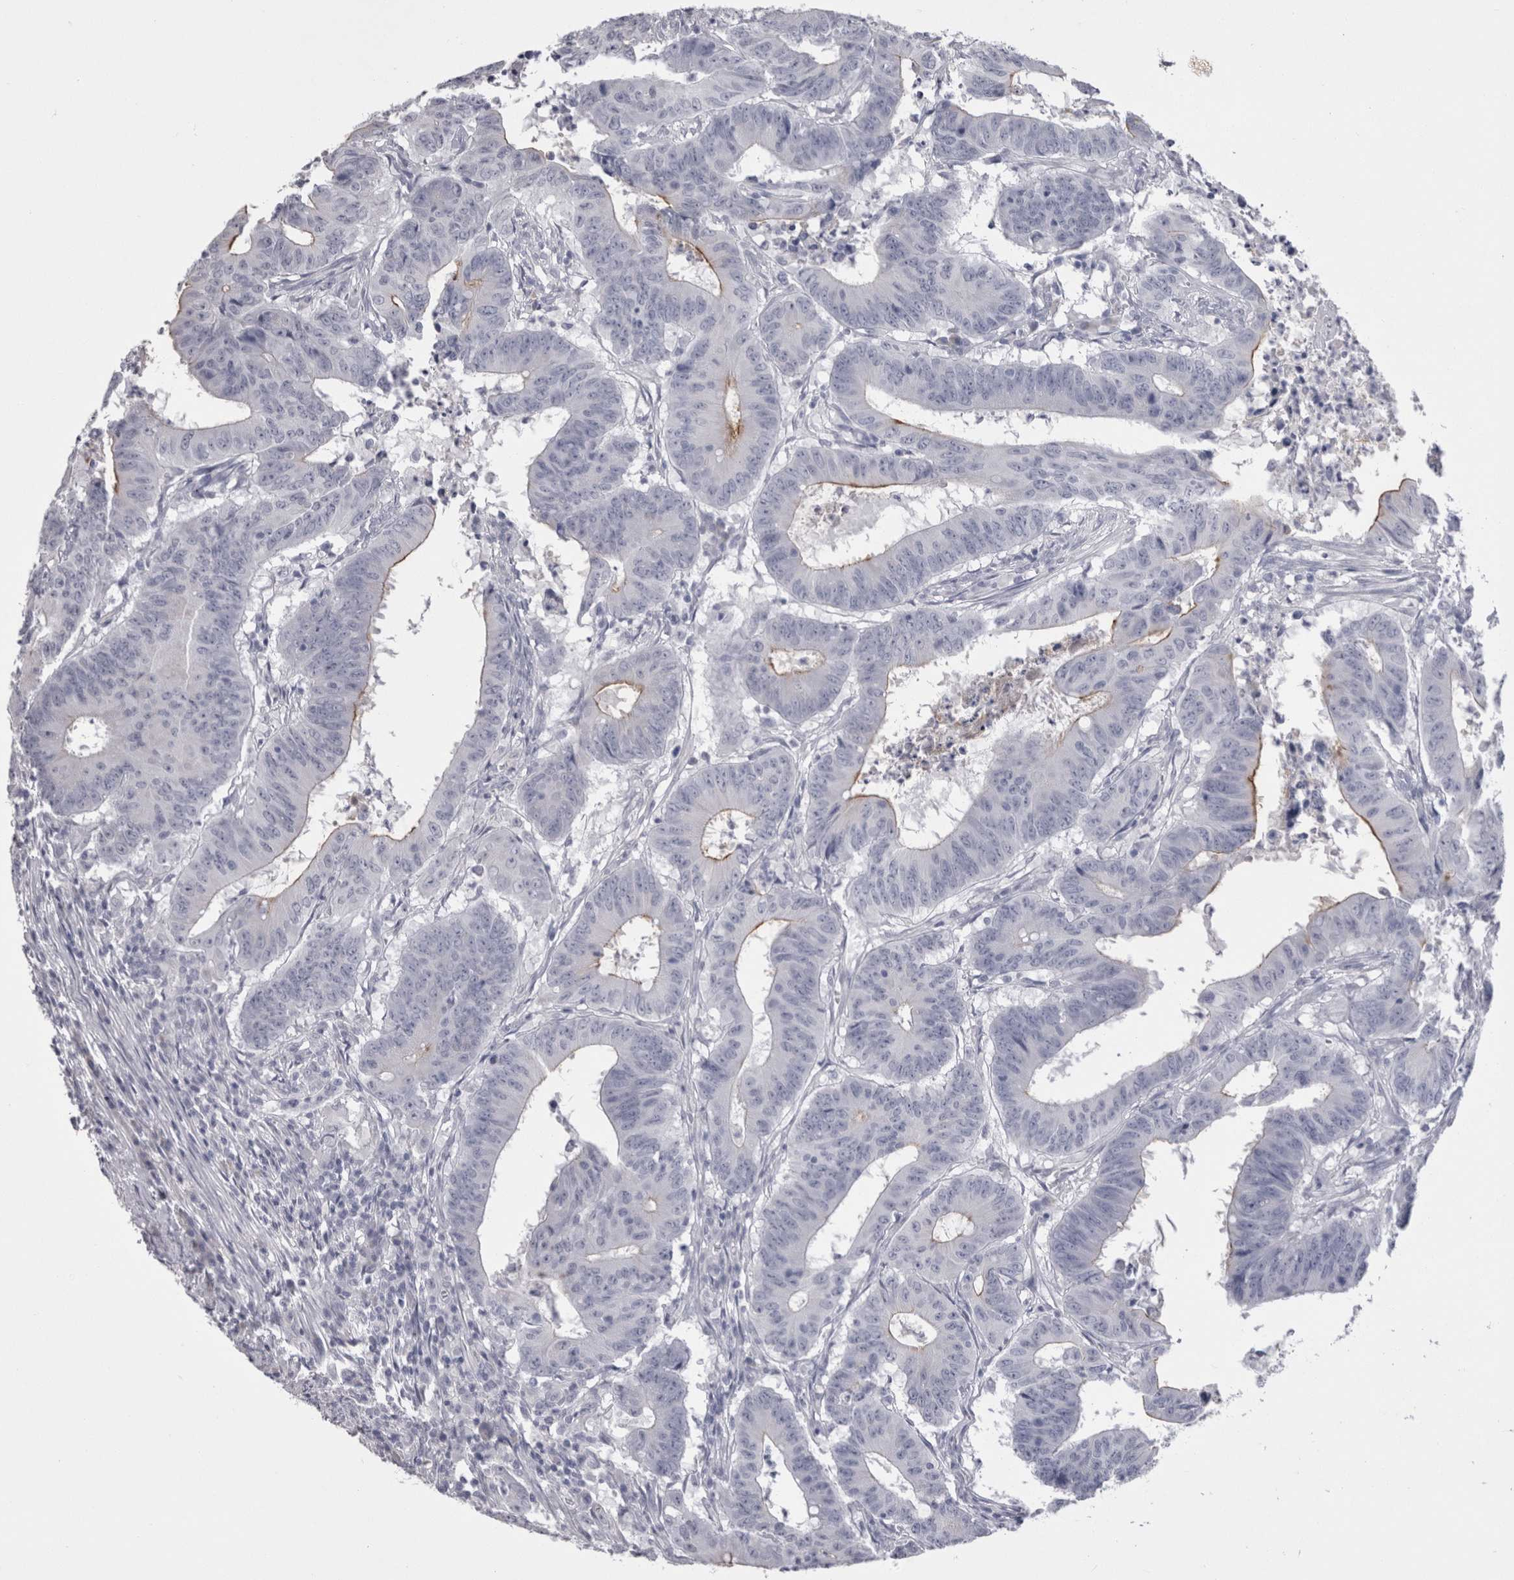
{"staining": {"intensity": "negative", "quantity": "none", "location": "none"}, "tissue": "colorectal cancer", "cell_type": "Tumor cells", "image_type": "cancer", "snomed": [{"axis": "morphology", "description": "Adenocarcinoma, NOS"}, {"axis": "topography", "description": "Colon"}], "caption": "This is an IHC histopathology image of human adenocarcinoma (colorectal). There is no staining in tumor cells.", "gene": "CDHR5", "patient": {"sex": "male", "age": 45}}